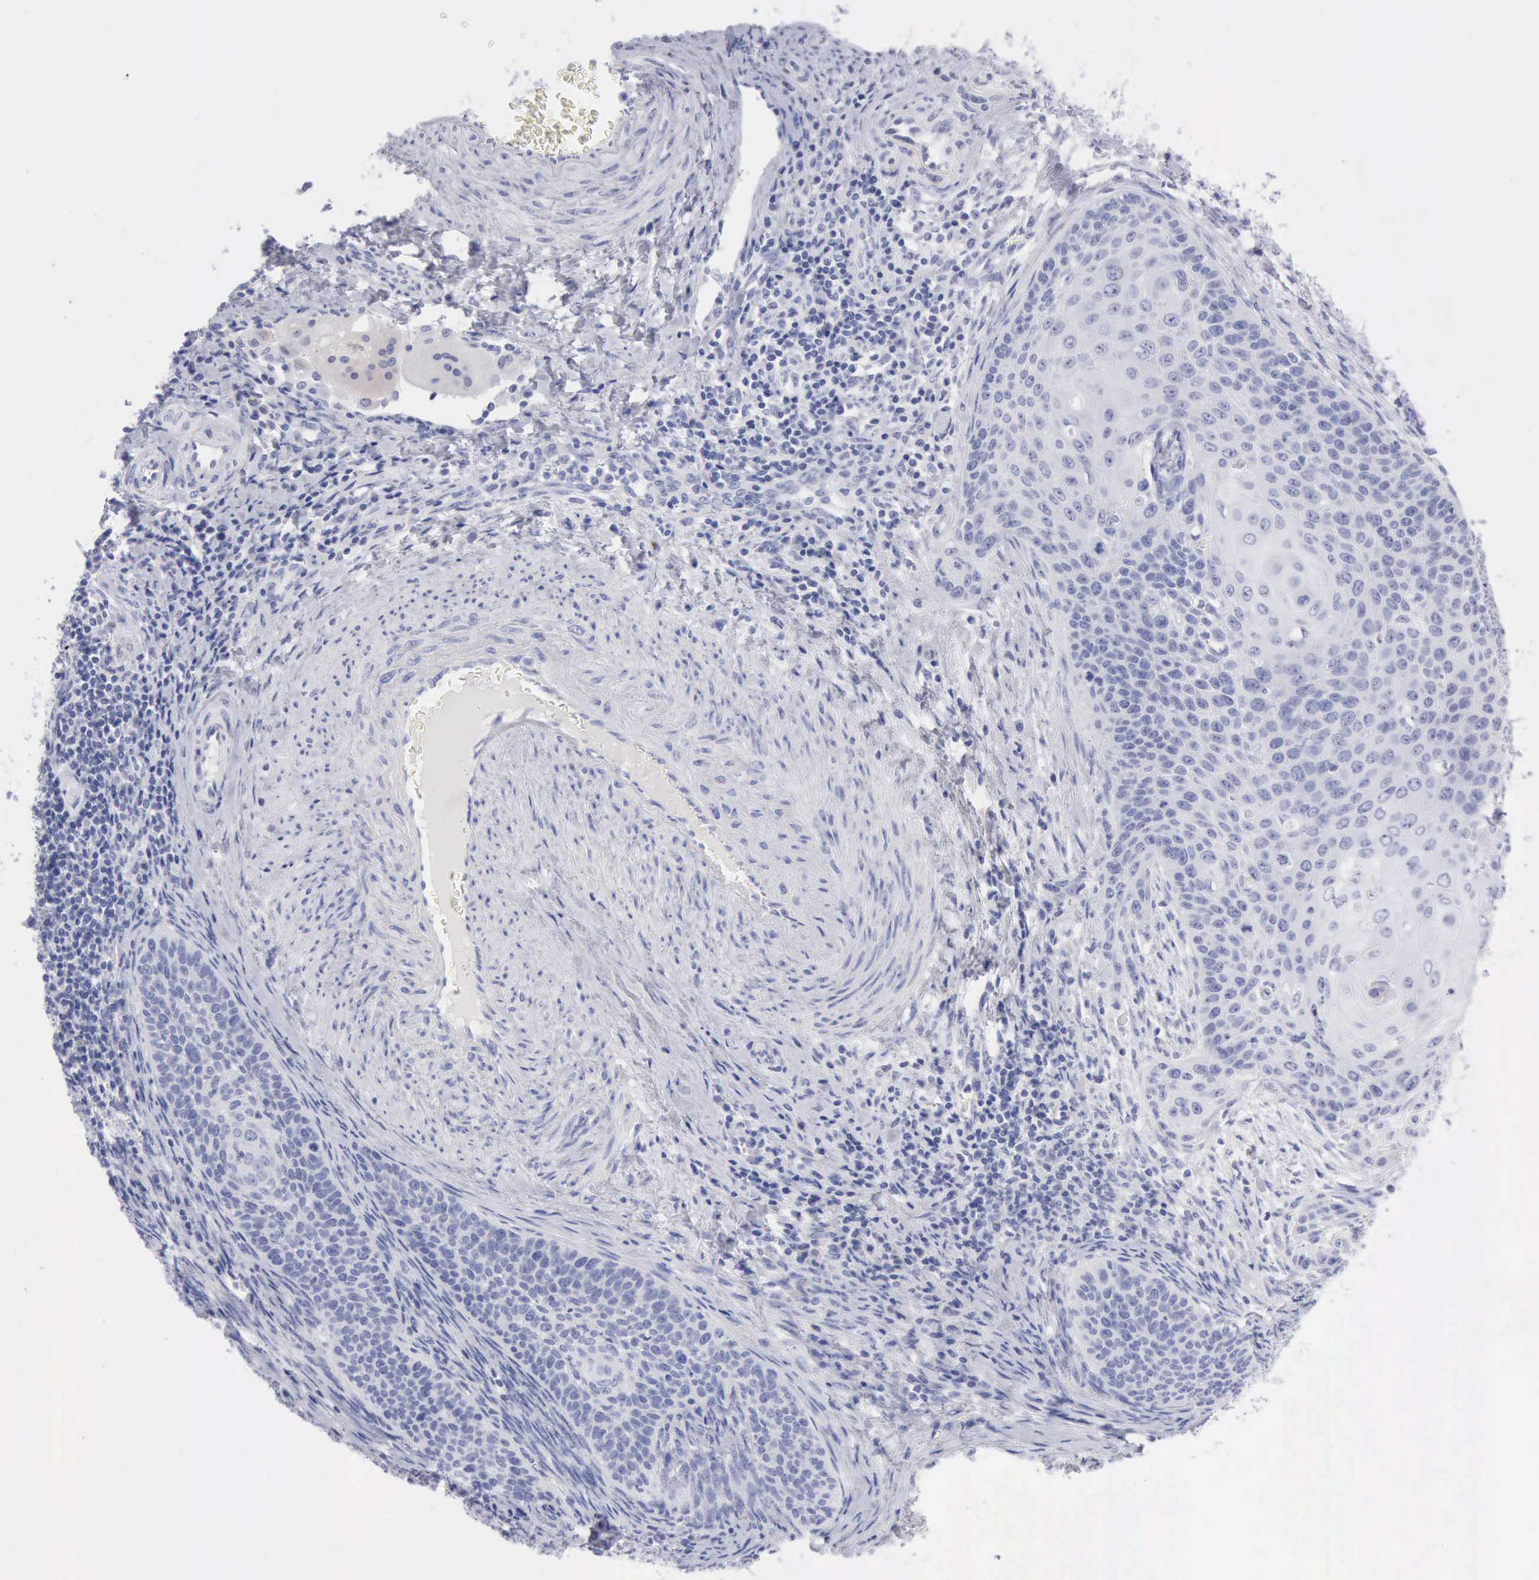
{"staining": {"intensity": "negative", "quantity": "none", "location": "none"}, "tissue": "cervical cancer", "cell_type": "Tumor cells", "image_type": "cancer", "snomed": [{"axis": "morphology", "description": "Squamous cell carcinoma, NOS"}, {"axis": "topography", "description": "Cervix"}], "caption": "Immunohistochemistry (IHC) of human squamous cell carcinoma (cervical) reveals no staining in tumor cells.", "gene": "ANGEL1", "patient": {"sex": "female", "age": 33}}